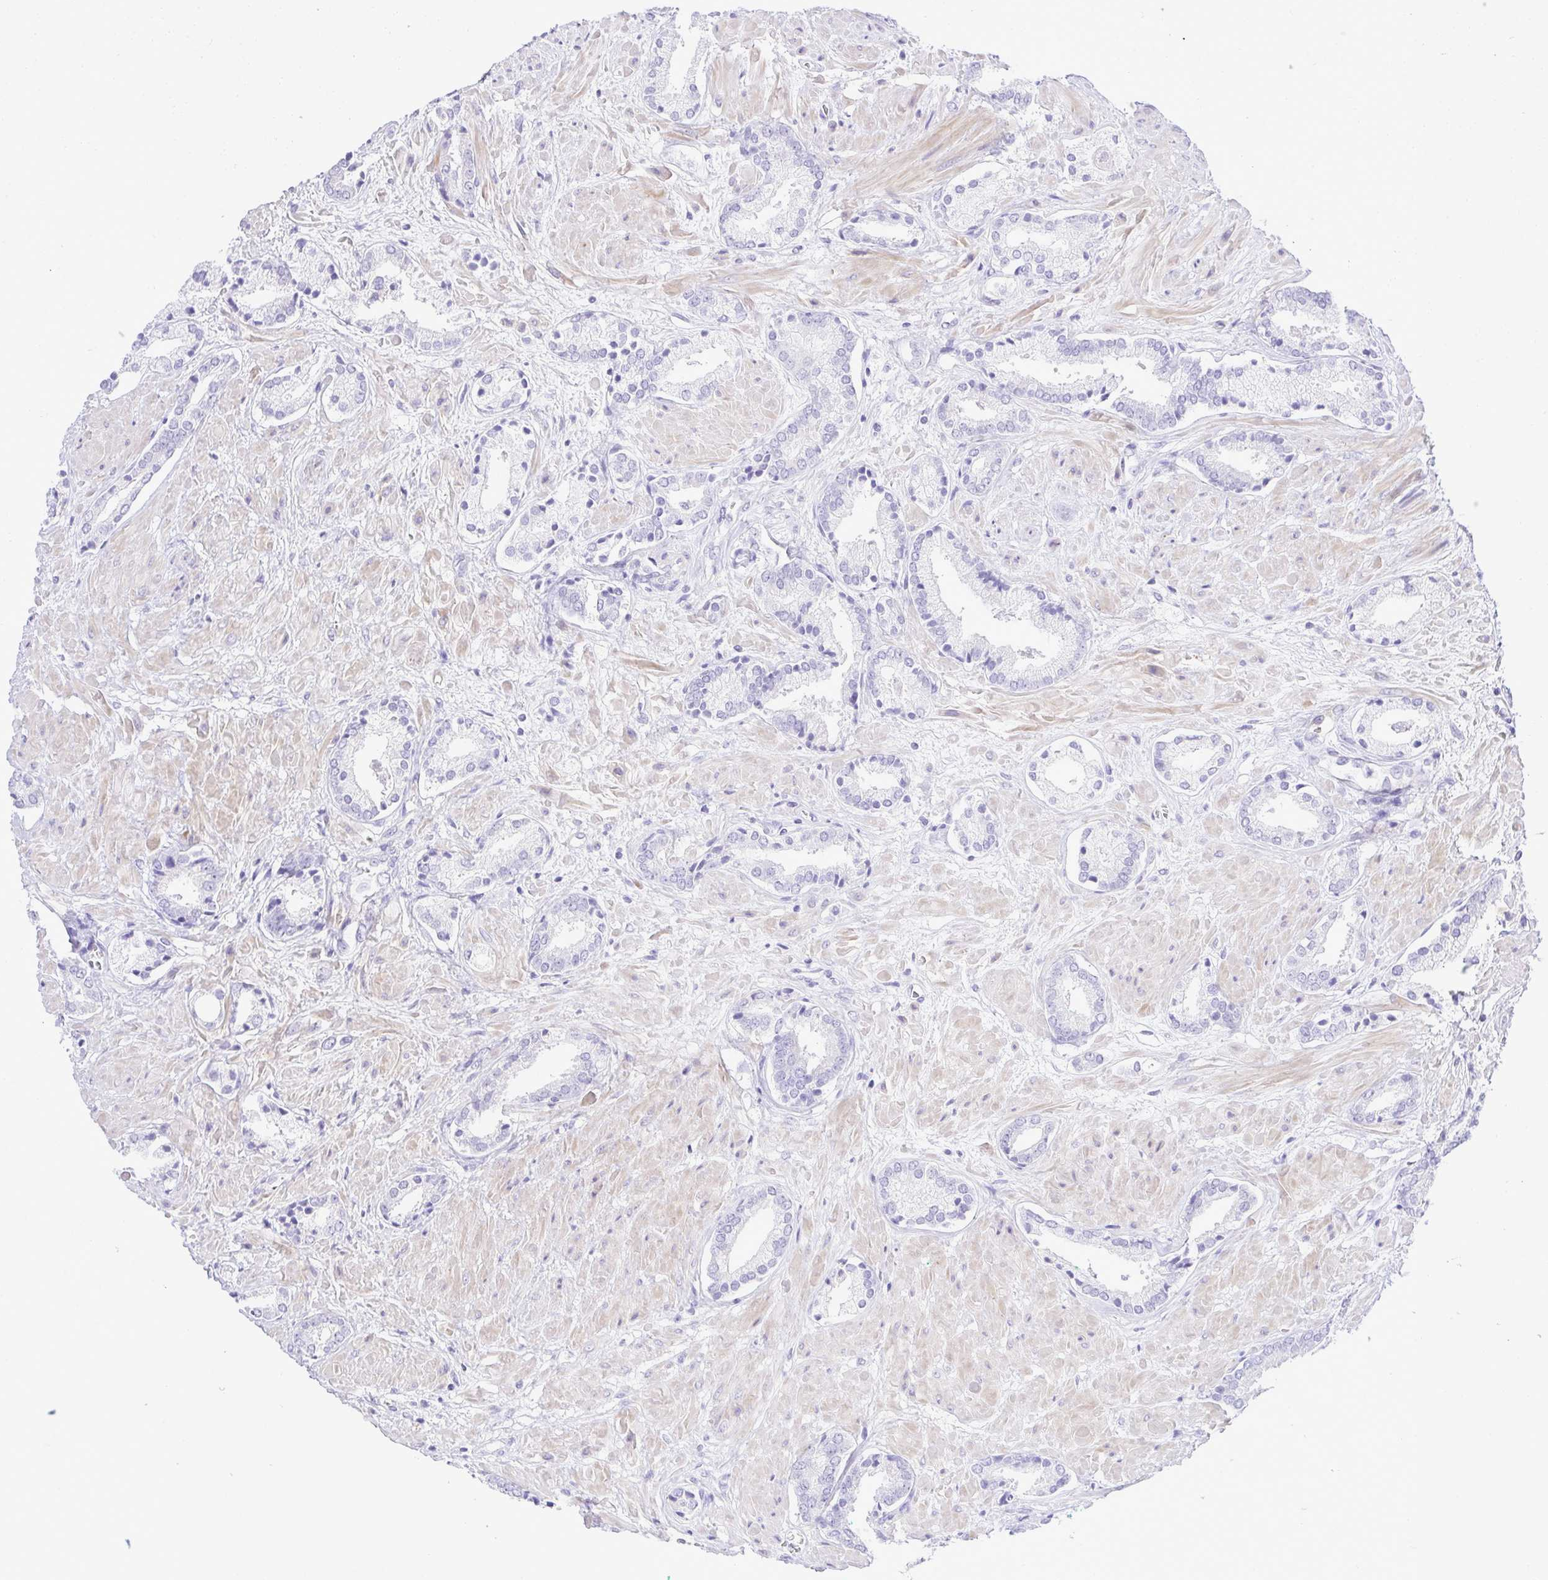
{"staining": {"intensity": "negative", "quantity": "none", "location": "none"}, "tissue": "prostate cancer", "cell_type": "Tumor cells", "image_type": "cancer", "snomed": [{"axis": "morphology", "description": "Adenocarcinoma, High grade"}, {"axis": "topography", "description": "Prostate"}], "caption": "IHC image of prostate cancer stained for a protein (brown), which reveals no staining in tumor cells.", "gene": "GPR182", "patient": {"sex": "male", "age": 56}}